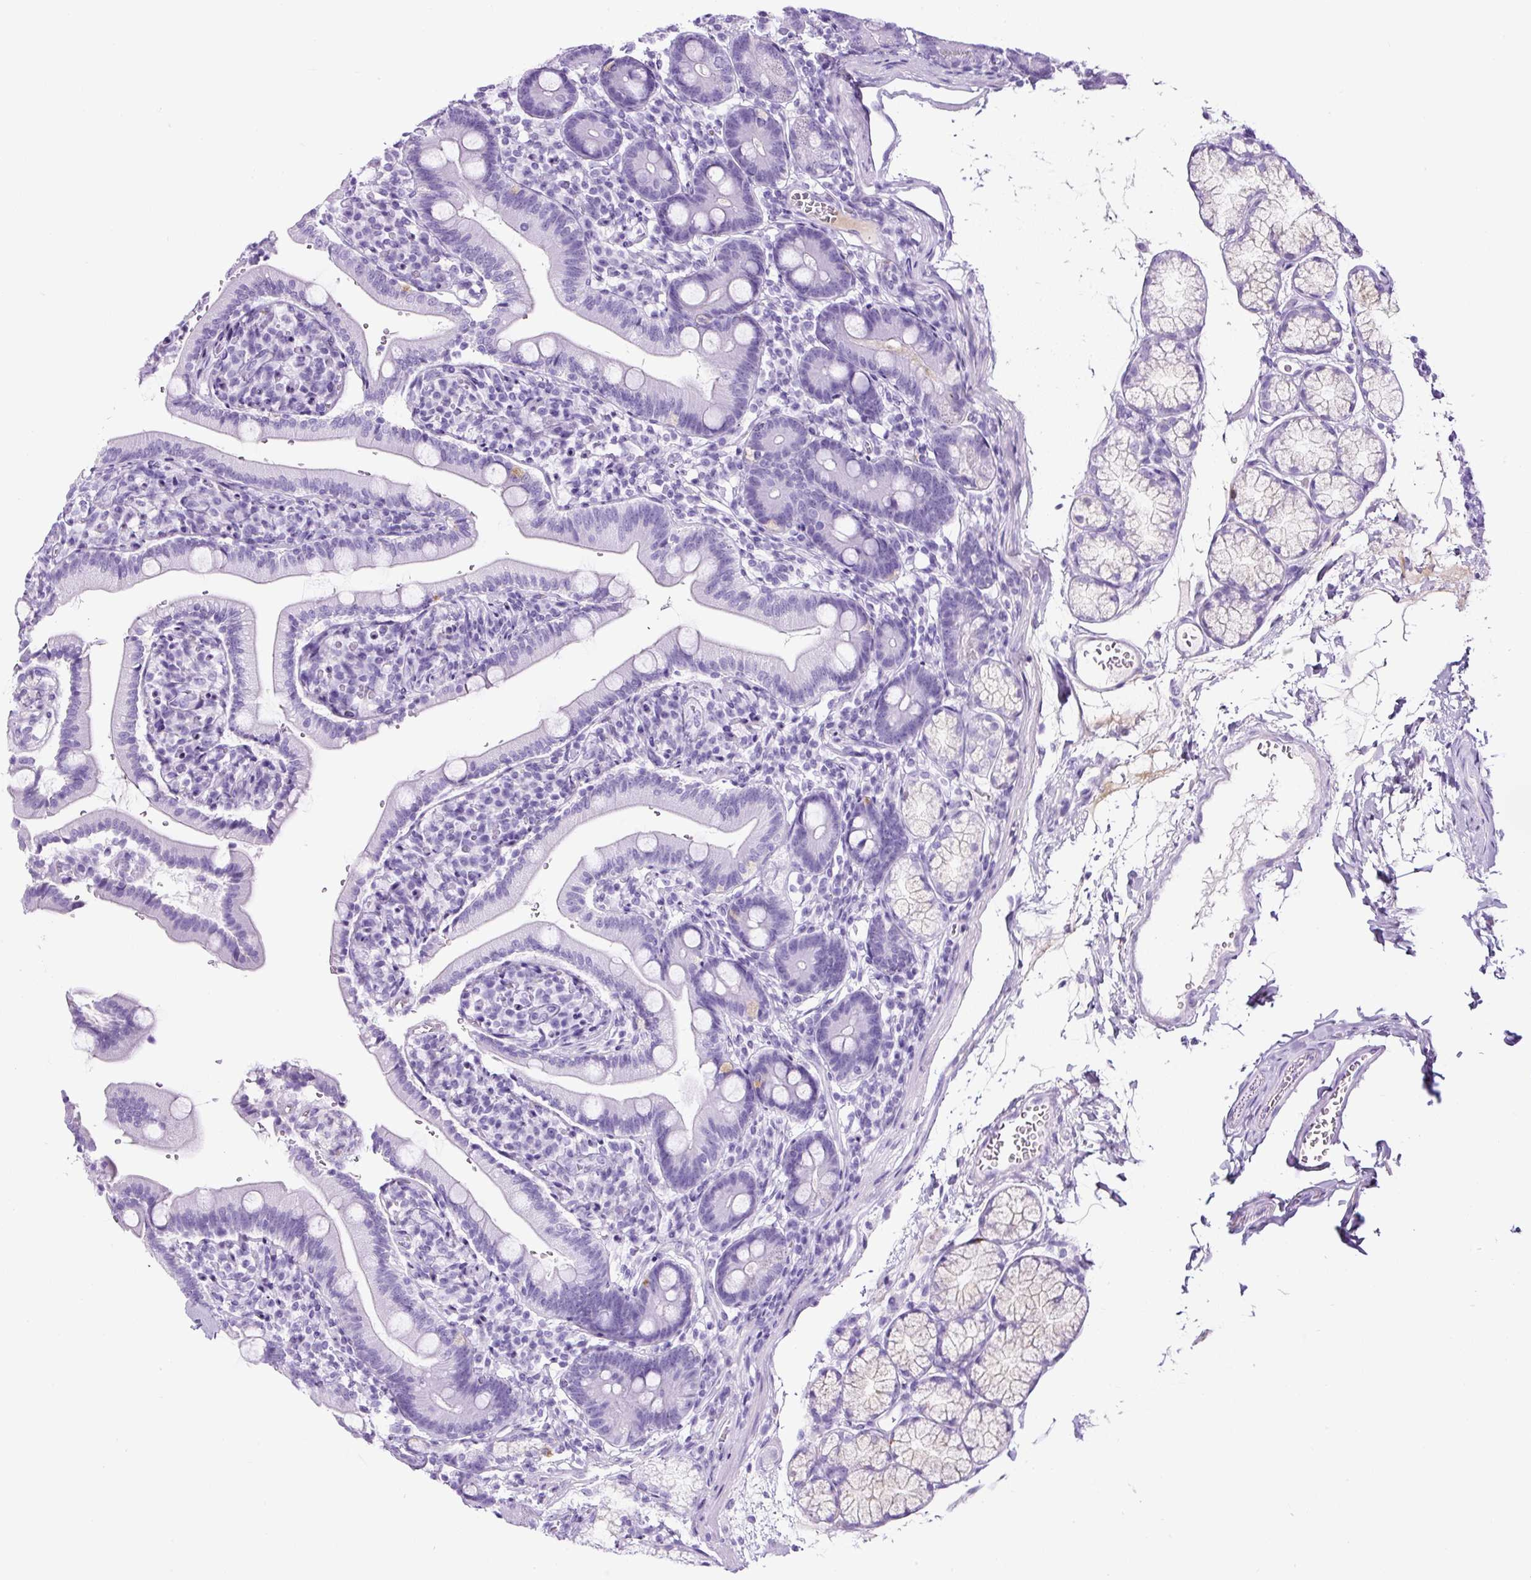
{"staining": {"intensity": "negative", "quantity": "none", "location": "none"}, "tissue": "duodenum", "cell_type": "Glandular cells", "image_type": "normal", "snomed": [{"axis": "morphology", "description": "Normal tissue, NOS"}, {"axis": "topography", "description": "Duodenum"}], "caption": "DAB (3,3'-diaminobenzidine) immunohistochemical staining of unremarkable duodenum exhibits no significant staining in glandular cells. Nuclei are stained in blue.", "gene": "TMEM200B", "patient": {"sex": "female", "age": 67}}